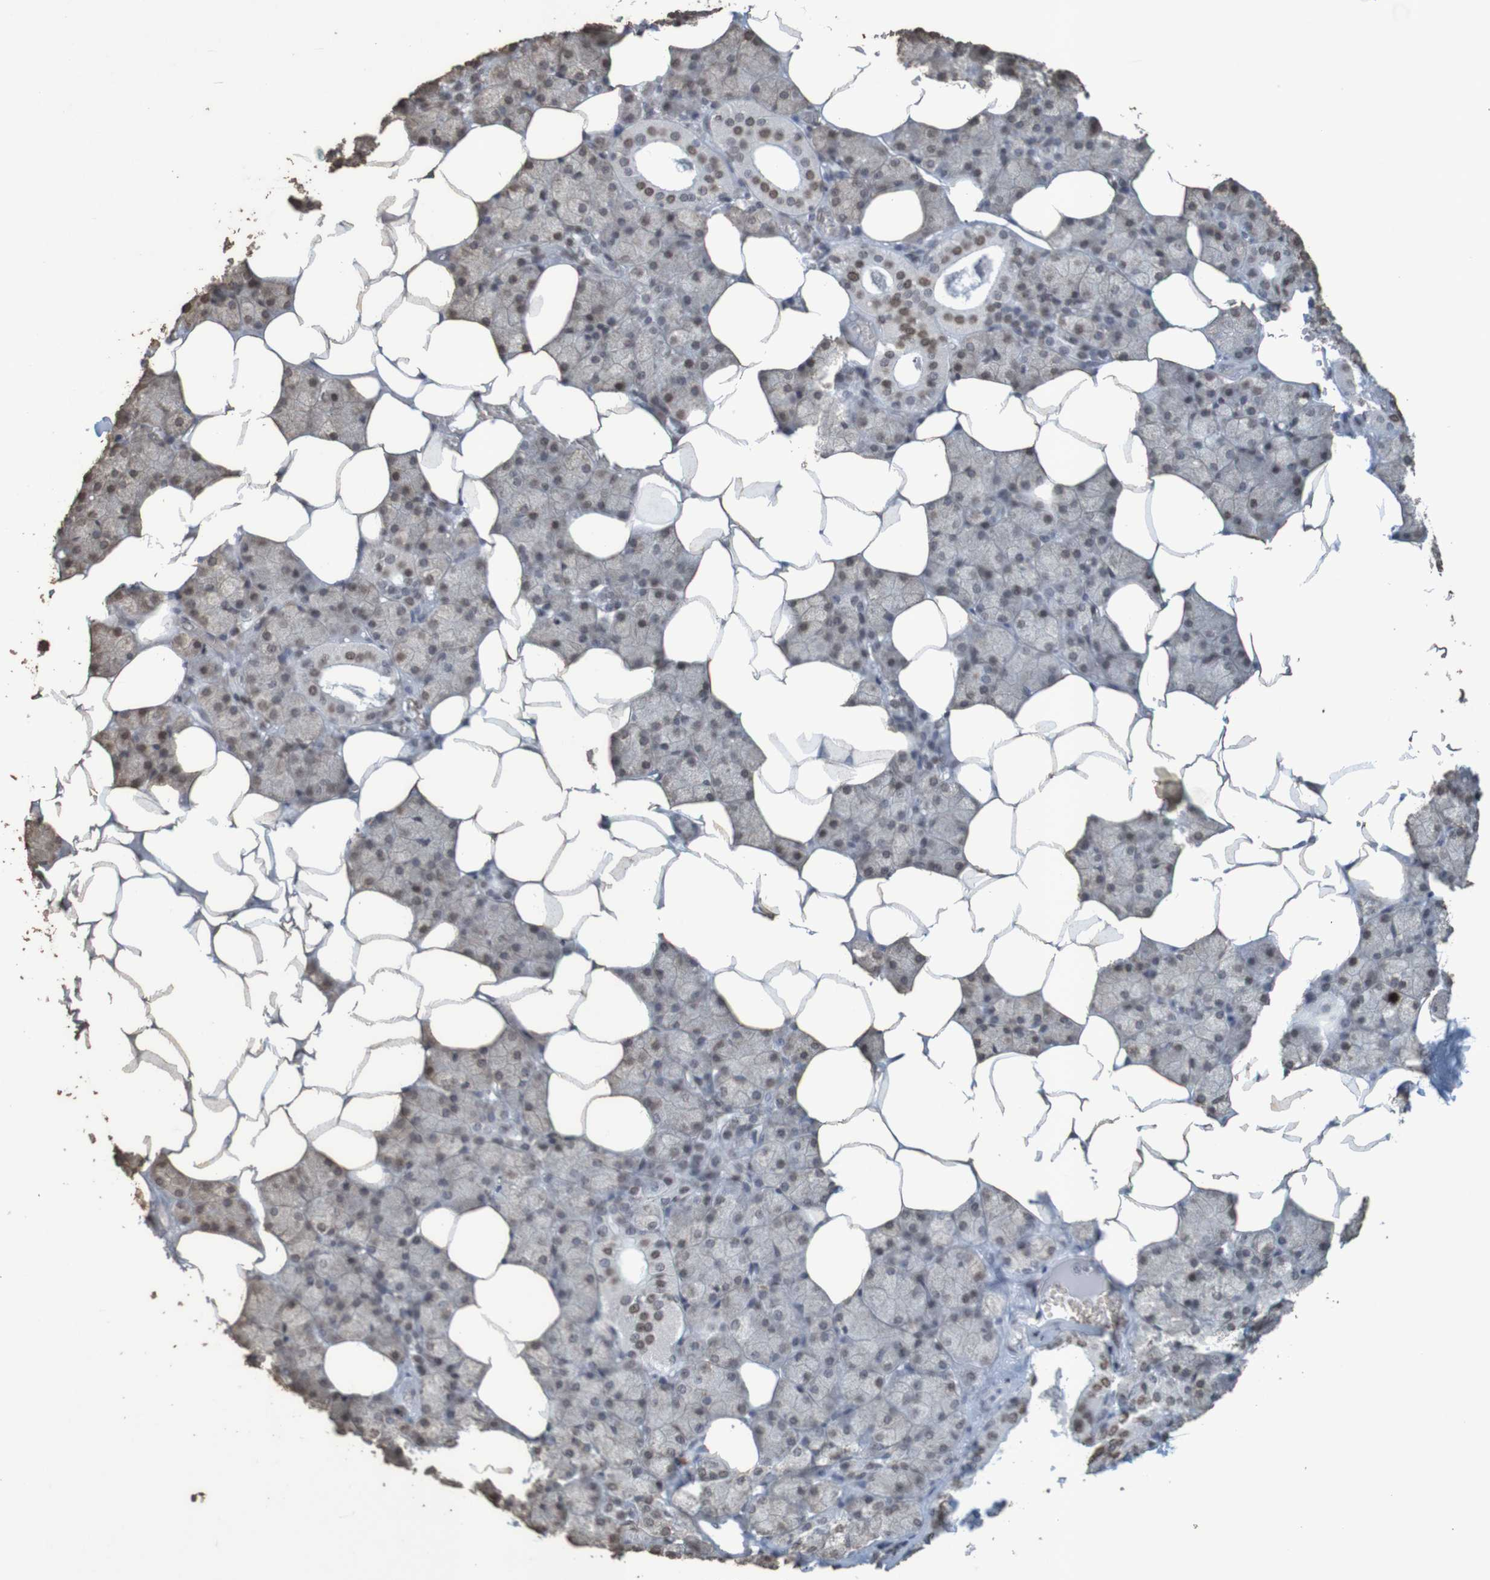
{"staining": {"intensity": "moderate", "quantity": "25%-75%", "location": "cytoplasmic/membranous"}, "tissue": "salivary gland", "cell_type": "Glandular cells", "image_type": "normal", "snomed": [{"axis": "morphology", "description": "Normal tissue, NOS"}, {"axis": "topography", "description": "Salivary gland"}], "caption": "A medium amount of moderate cytoplasmic/membranous staining is appreciated in approximately 25%-75% of glandular cells in normal salivary gland. The staining was performed using DAB, with brown indicating positive protein expression. Nuclei are stained blue with hematoxylin.", "gene": "GFI1", "patient": {"sex": "male", "age": 62}}